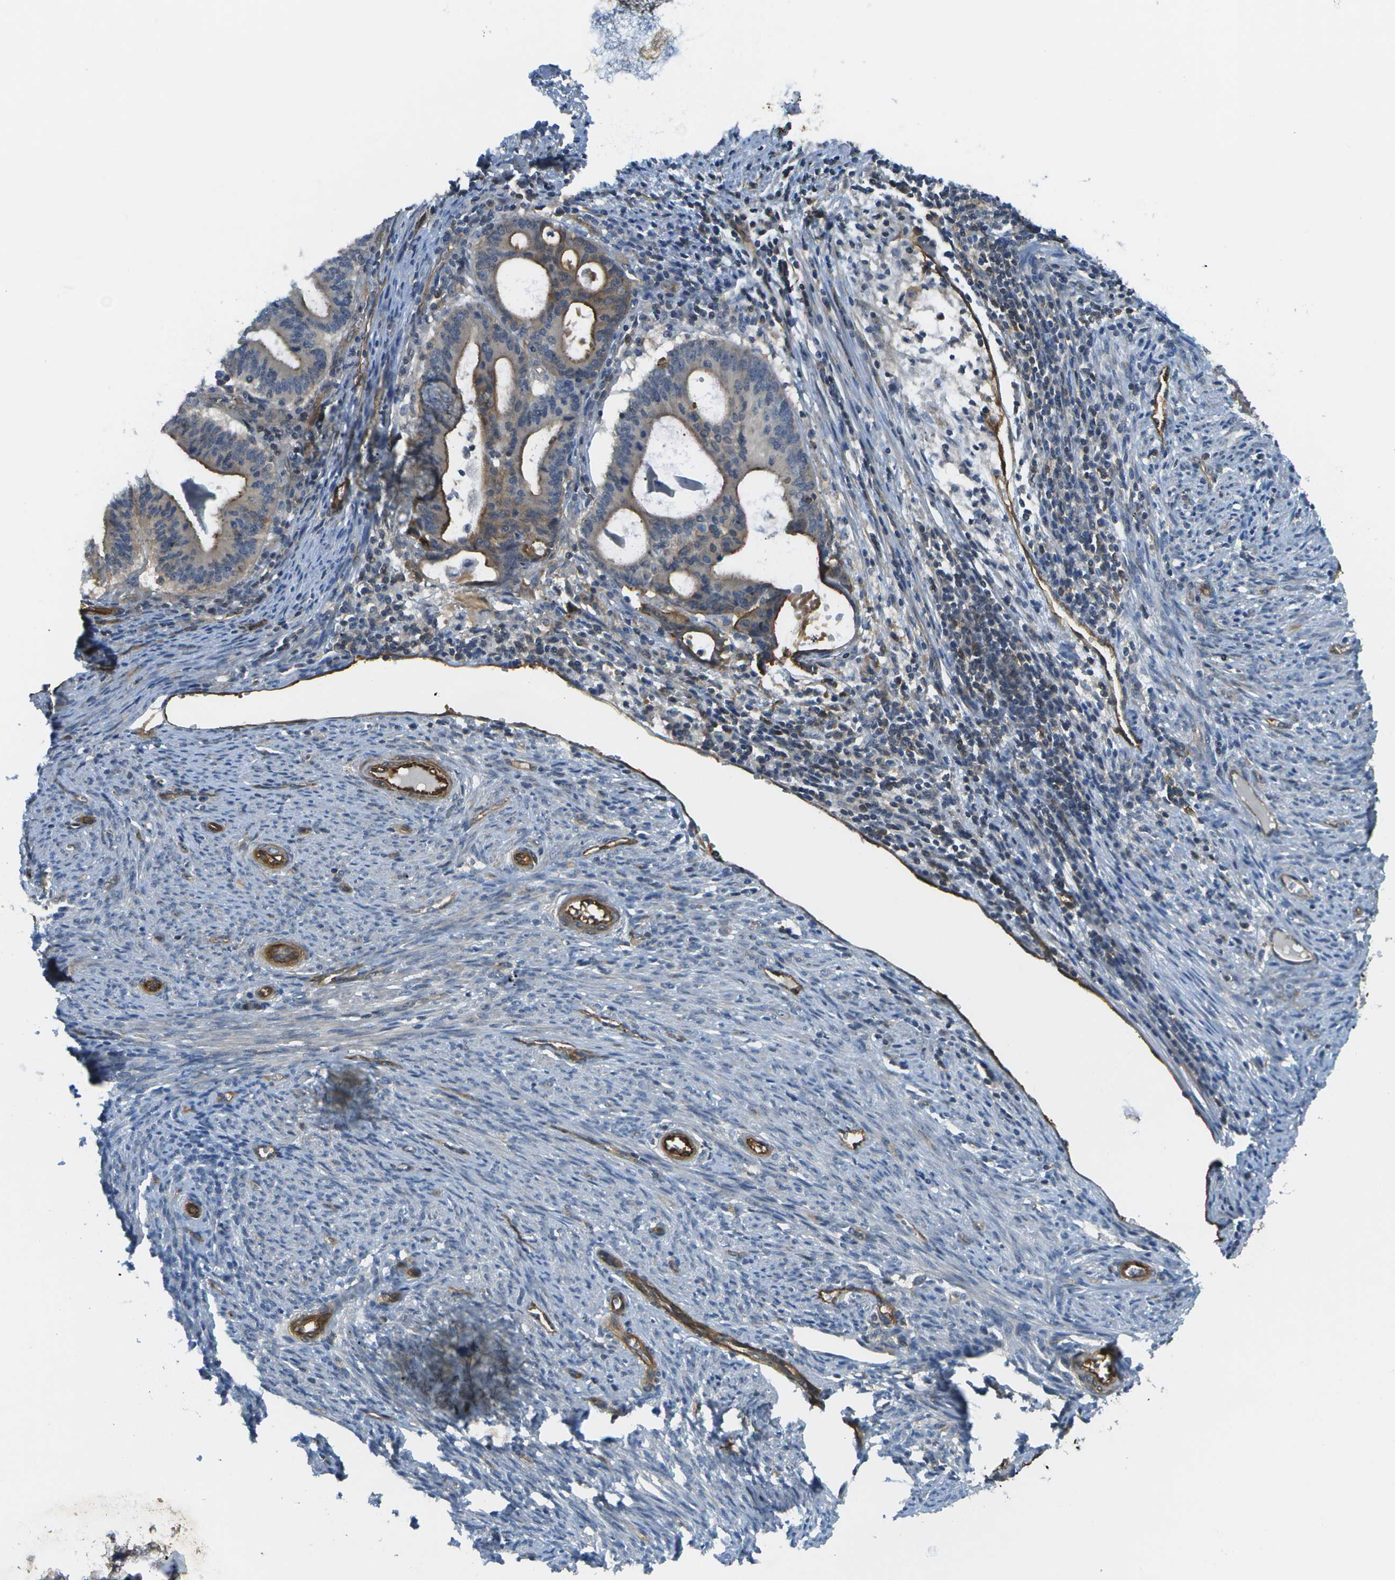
{"staining": {"intensity": "moderate", "quantity": "<25%", "location": "cytoplasmic/membranous"}, "tissue": "endometrial cancer", "cell_type": "Tumor cells", "image_type": "cancer", "snomed": [{"axis": "morphology", "description": "Adenocarcinoma, NOS"}, {"axis": "topography", "description": "Uterus"}], "caption": "This photomicrograph reveals immunohistochemistry (IHC) staining of human endometrial cancer (adenocarcinoma), with low moderate cytoplasmic/membranous positivity in approximately <25% of tumor cells.", "gene": "KIAA0040", "patient": {"sex": "female", "age": 83}}